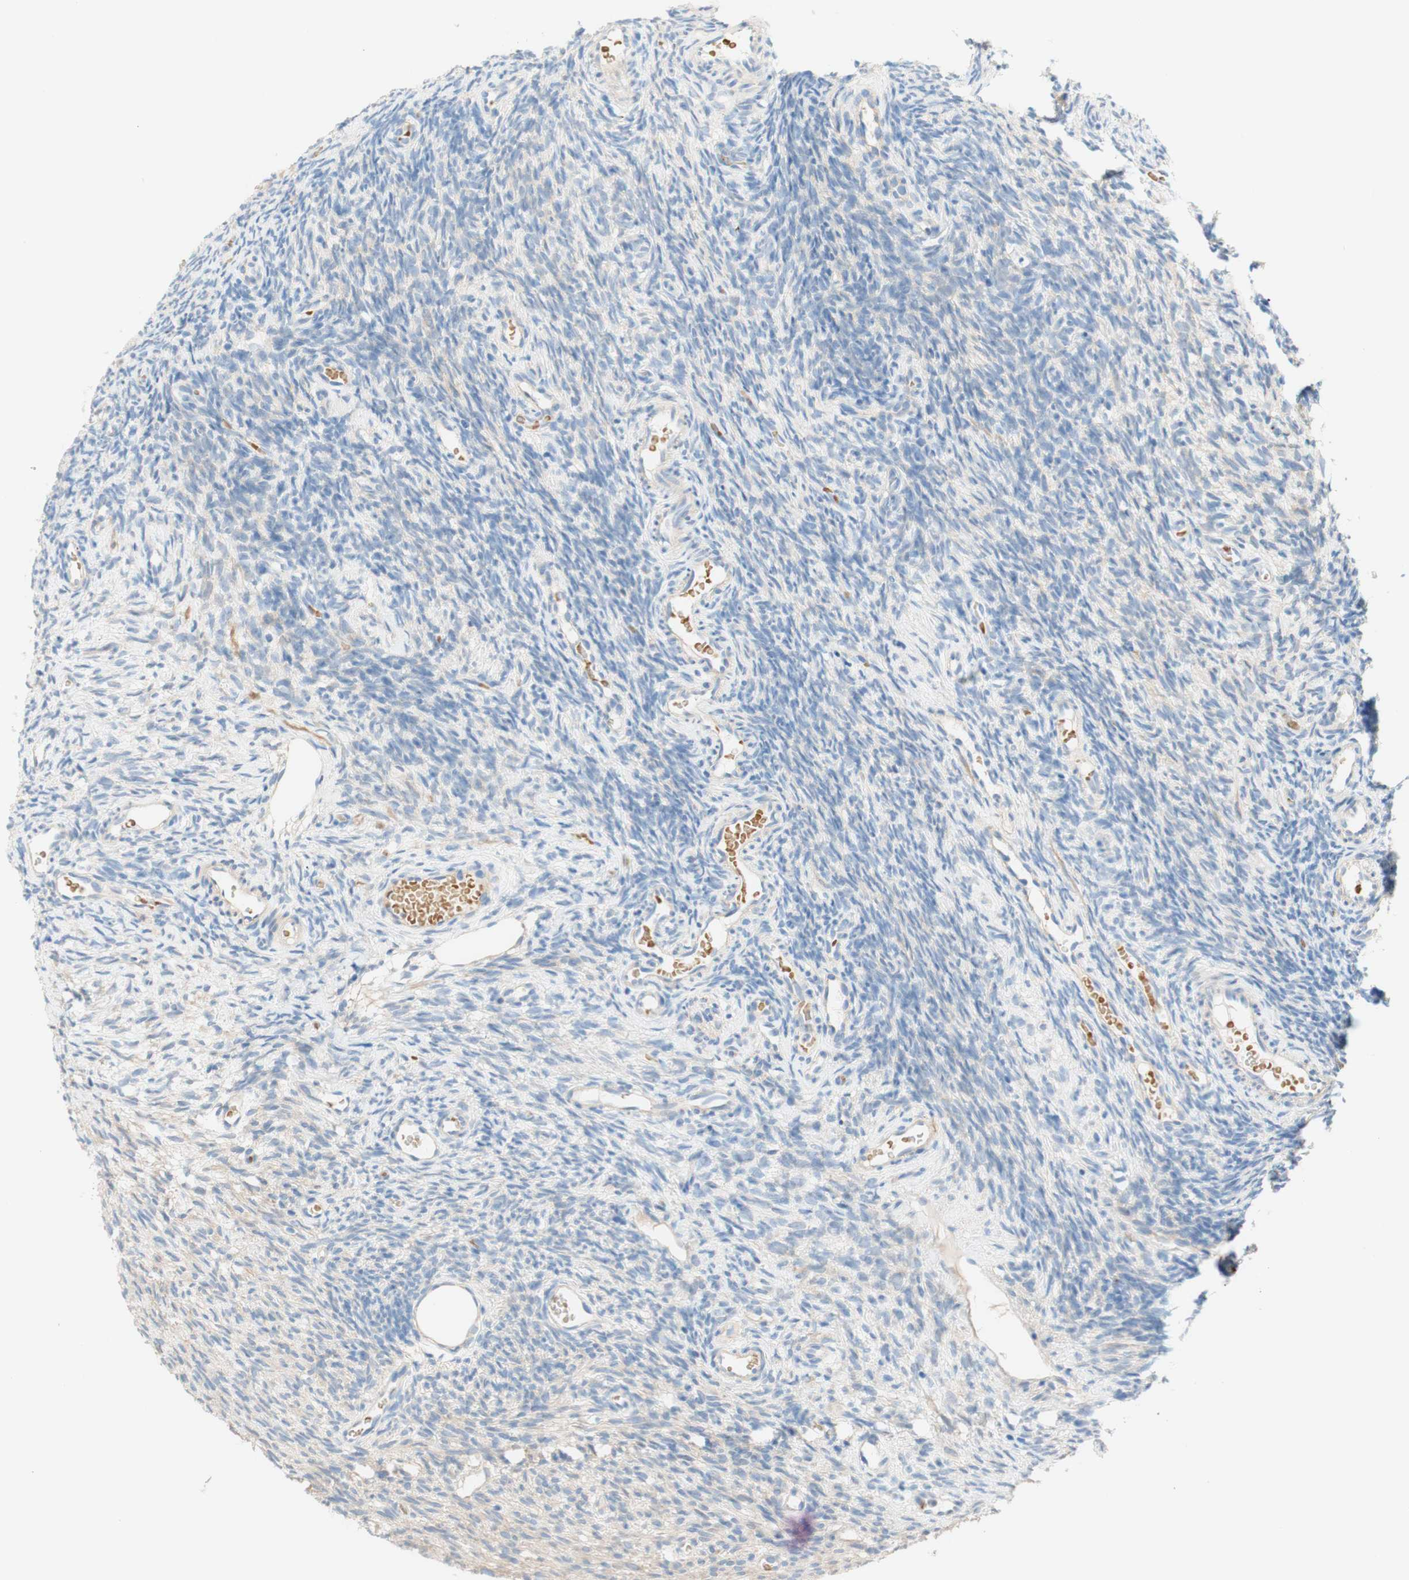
{"staining": {"intensity": "weak", "quantity": ">75%", "location": "cytoplasmic/membranous"}, "tissue": "ovary", "cell_type": "Follicle cells", "image_type": "normal", "snomed": [{"axis": "morphology", "description": "Normal tissue, NOS"}, {"axis": "topography", "description": "Ovary"}], "caption": "This micrograph displays IHC staining of normal human ovary, with low weak cytoplasmic/membranous expression in approximately >75% of follicle cells.", "gene": "ENTREP2", "patient": {"sex": "female", "age": 35}}